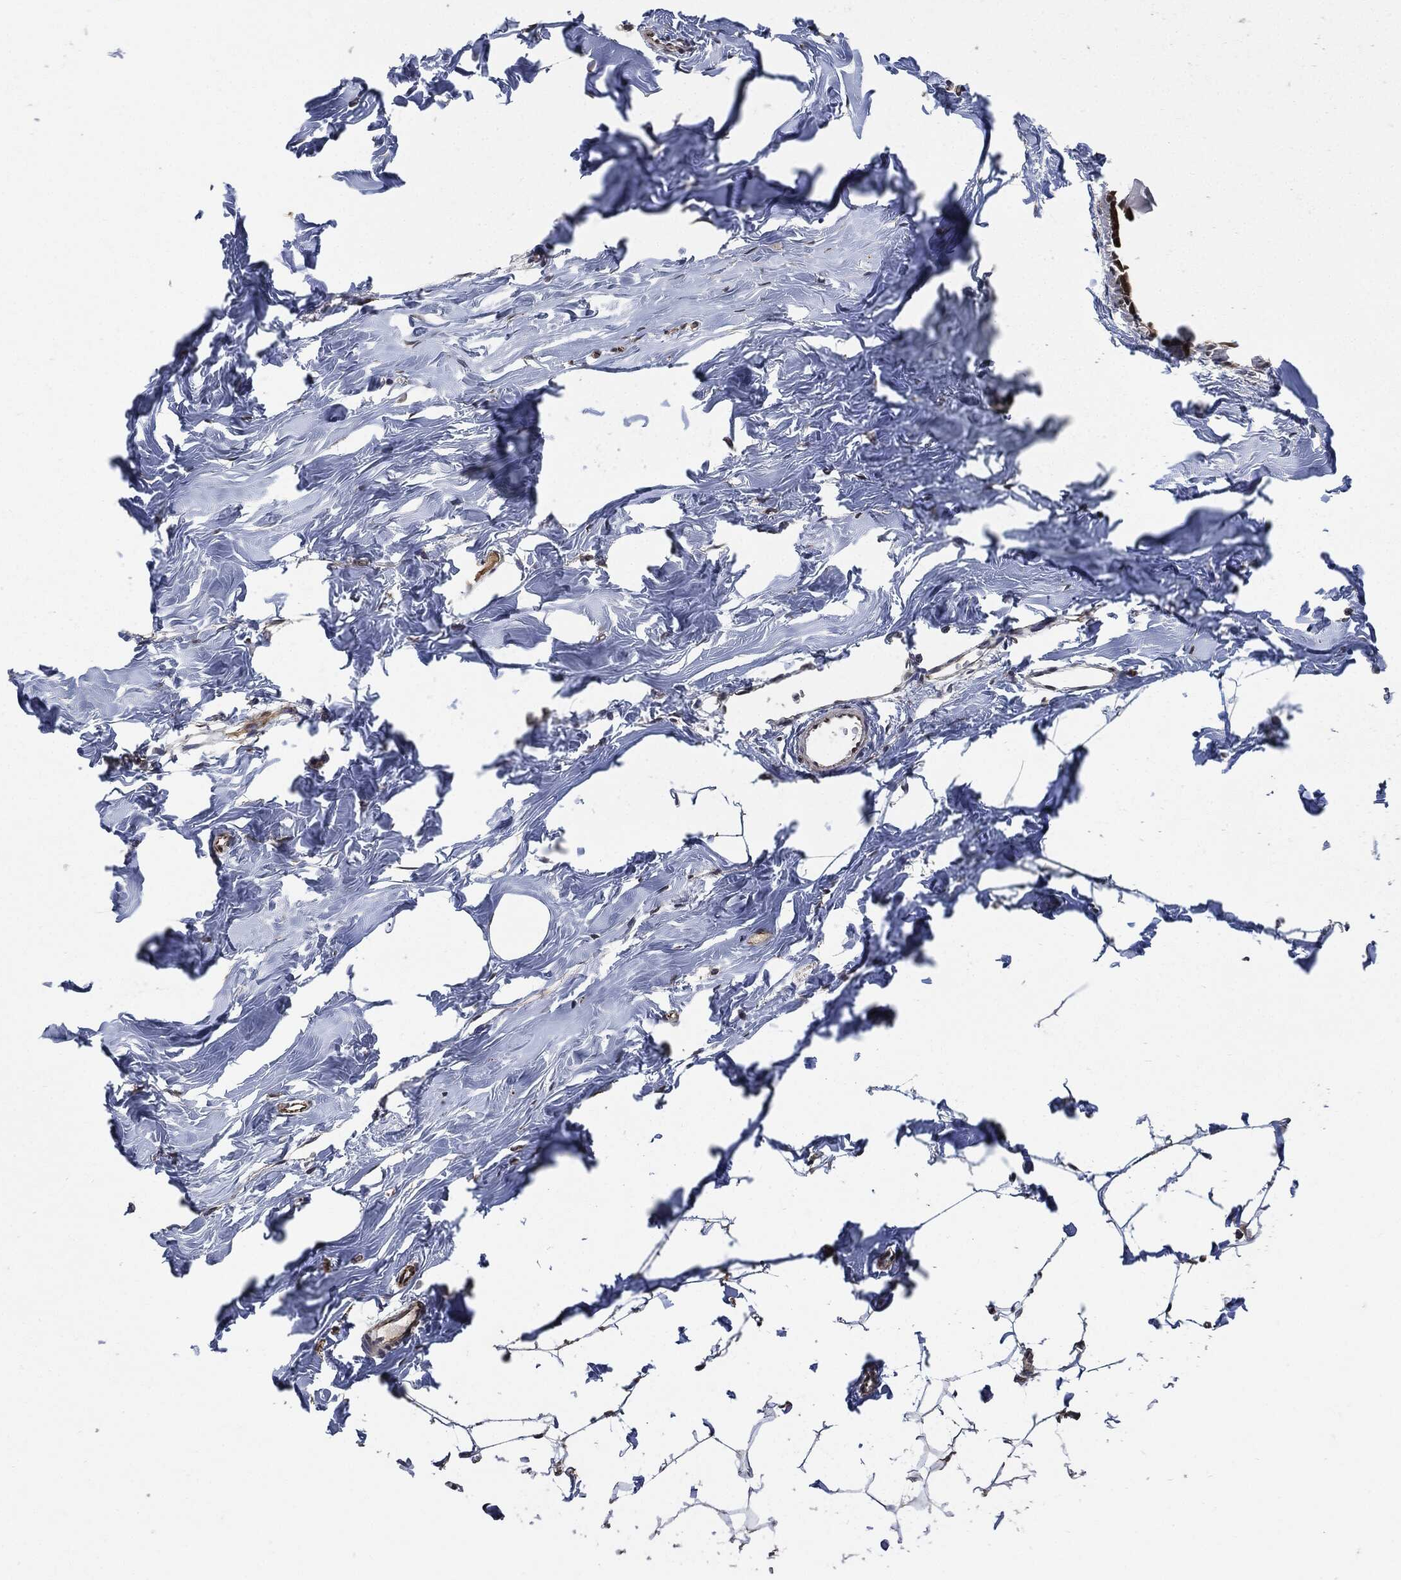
{"staining": {"intensity": "moderate", "quantity": "<25%", "location": "cytoplasmic/membranous"}, "tissue": "breast", "cell_type": "Adipocytes", "image_type": "normal", "snomed": [{"axis": "morphology", "description": "Normal tissue, NOS"}, {"axis": "morphology", "description": "Lobular carcinoma, in situ"}, {"axis": "topography", "description": "Breast"}], "caption": "Adipocytes show moderate cytoplasmic/membranous staining in about <25% of cells in normal breast.", "gene": "S100A9", "patient": {"sex": "female", "age": 35}}